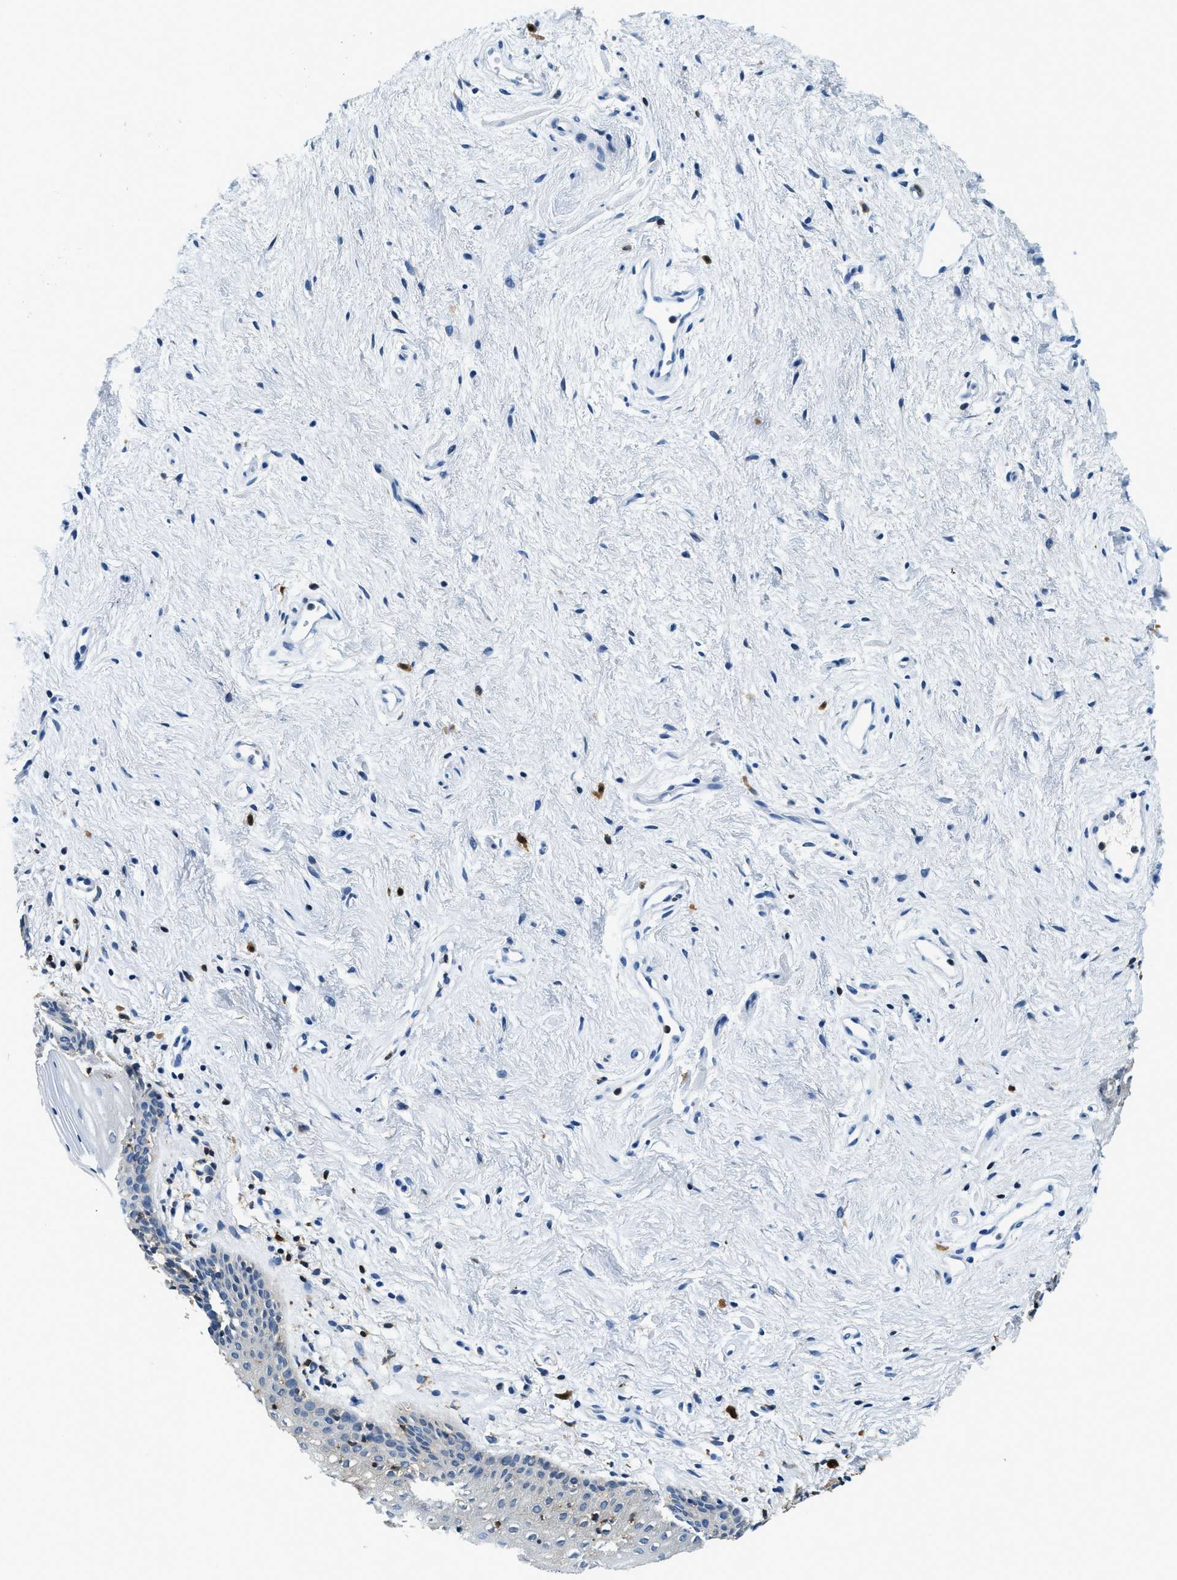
{"staining": {"intensity": "negative", "quantity": "none", "location": "none"}, "tissue": "vagina", "cell_type": "Squamous epithelial cells", "image_type": "normal", "snomed": [{"axis": "morphology", "description": "Normal tissue, NOS"}, {"axis": "topography", "description": "Vagina"}], "caption": "The histopathology image displays no significant staining in squamous epithelial cells of vagina.", "gene": "CAPG", "patient": {"sex": "female", "age": 44}}